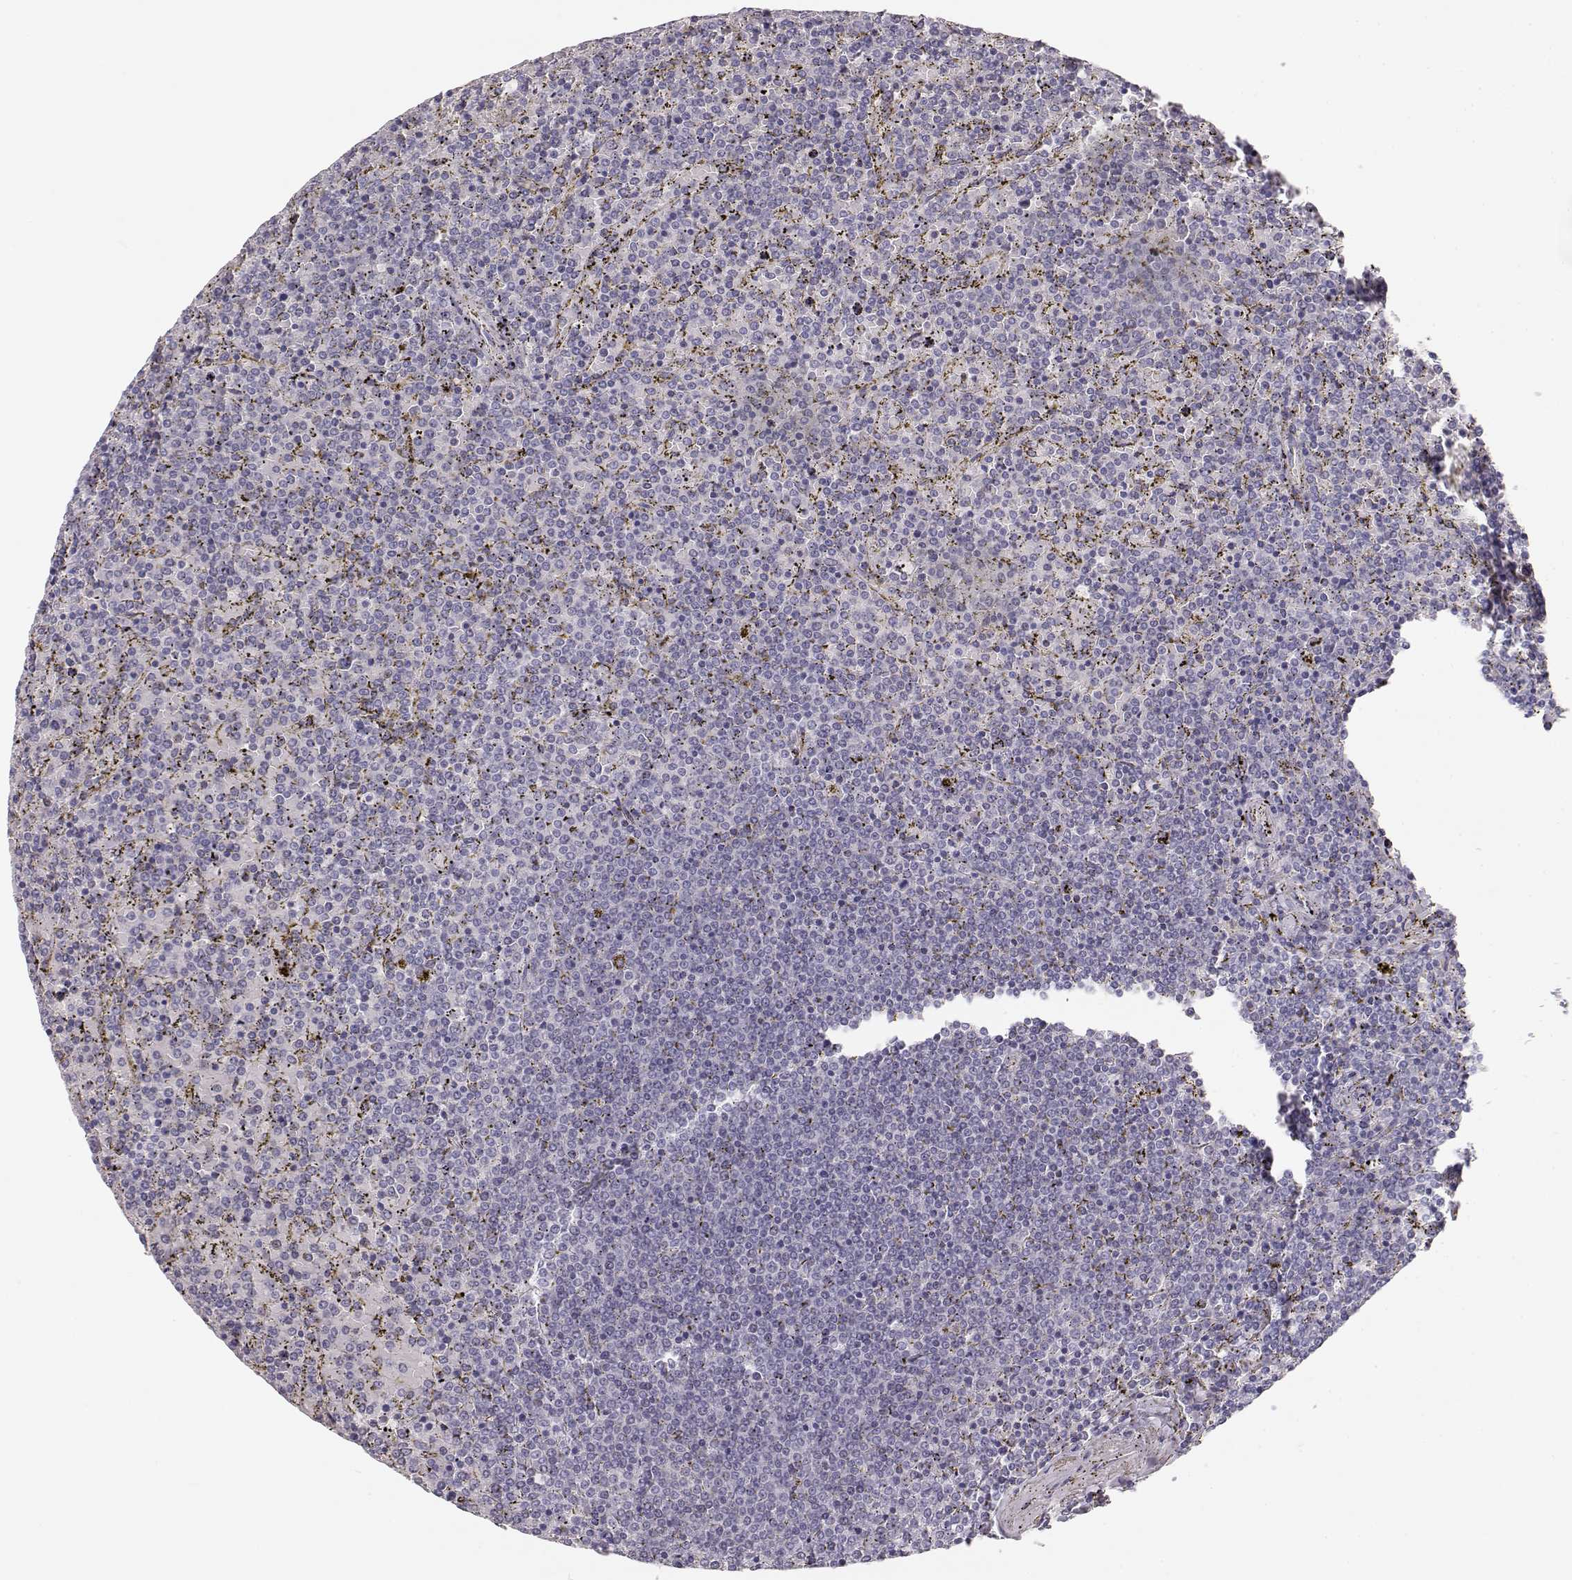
{"staining": {"intensity": "negative", "quantity": "none", "location": "none"}, "tissue": "lymphoma", "cell_type": "Tumor cells", "image_type": "cancer", "snomed": [{"axis": "morphology", "description": "Malignant lymphoma, non-Hodgkin's type, Low grade"}, {"axis": "topography", "description": "Spleen"}], "caption": "This is a histopathology image of IHC staining of lymphoma, which shows no staining in tumor cells. (DAB immunohistochemistry, high magnification).", "gene": "TKTL1", "patient": {"sex": "female", "age": 77}}